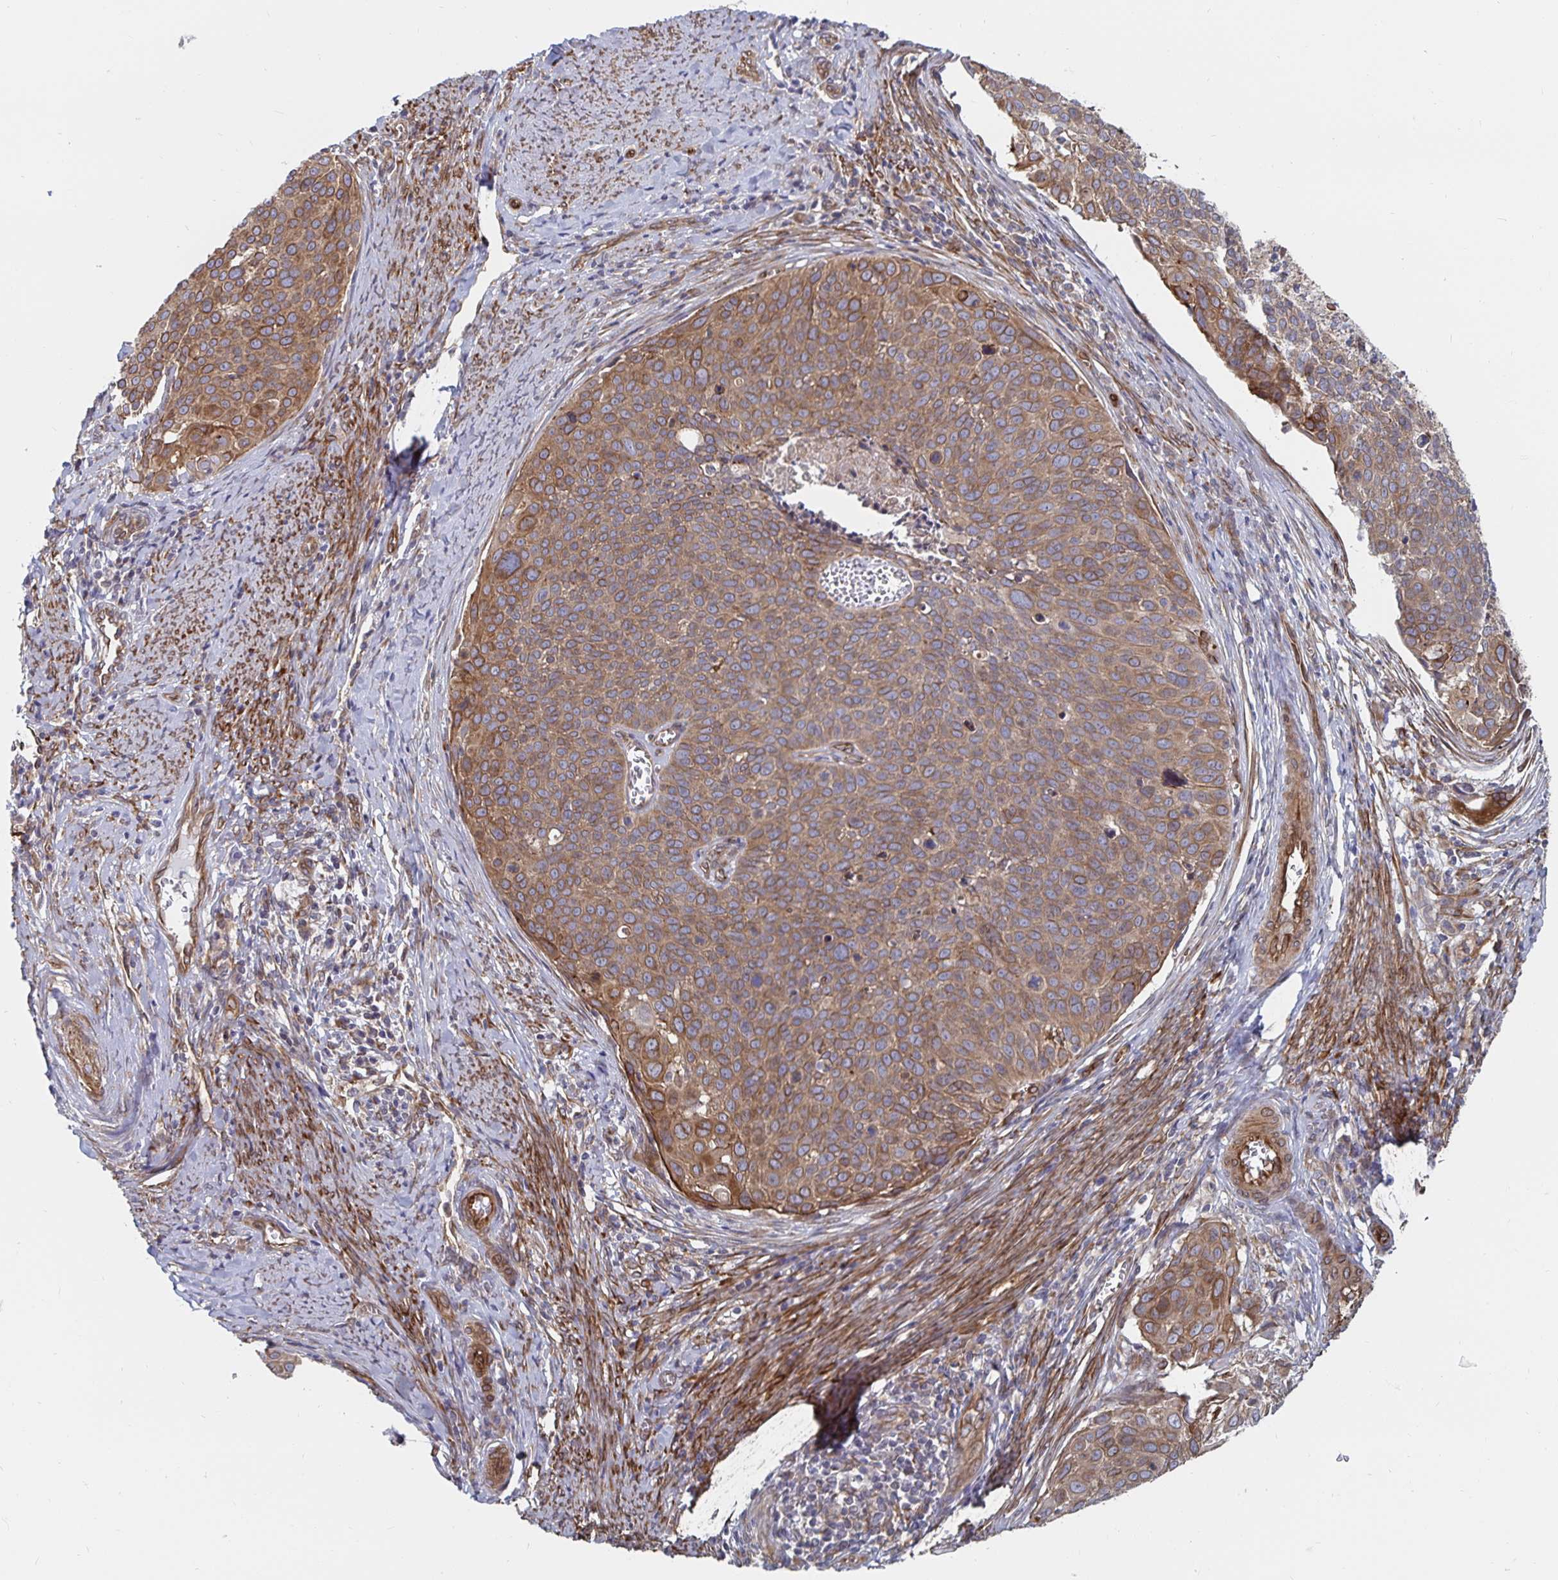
{"staining": {"intensity": "moderate", "quantity": ">75%", "location": "cytoplasmic/membranous"}, "tissue": "cervical cancer", "cell_type": "Tumor cells", "image_type": "cancer", "snomed": [{"axis": "morphology", "description": "Squamous cell carcinoma, NOS"}, {"axis": "topography", "description": "Cervix"}], "caption": "Cervical cancer (squamous cell carcinoma) stained with DAB IHC demonstrates medium levels of moderate cytoplasmic/membranous expression in approximately >75% of tumor cells.", "gene": "BCAP29", "patient": {"sex": "female", "age": 39}}